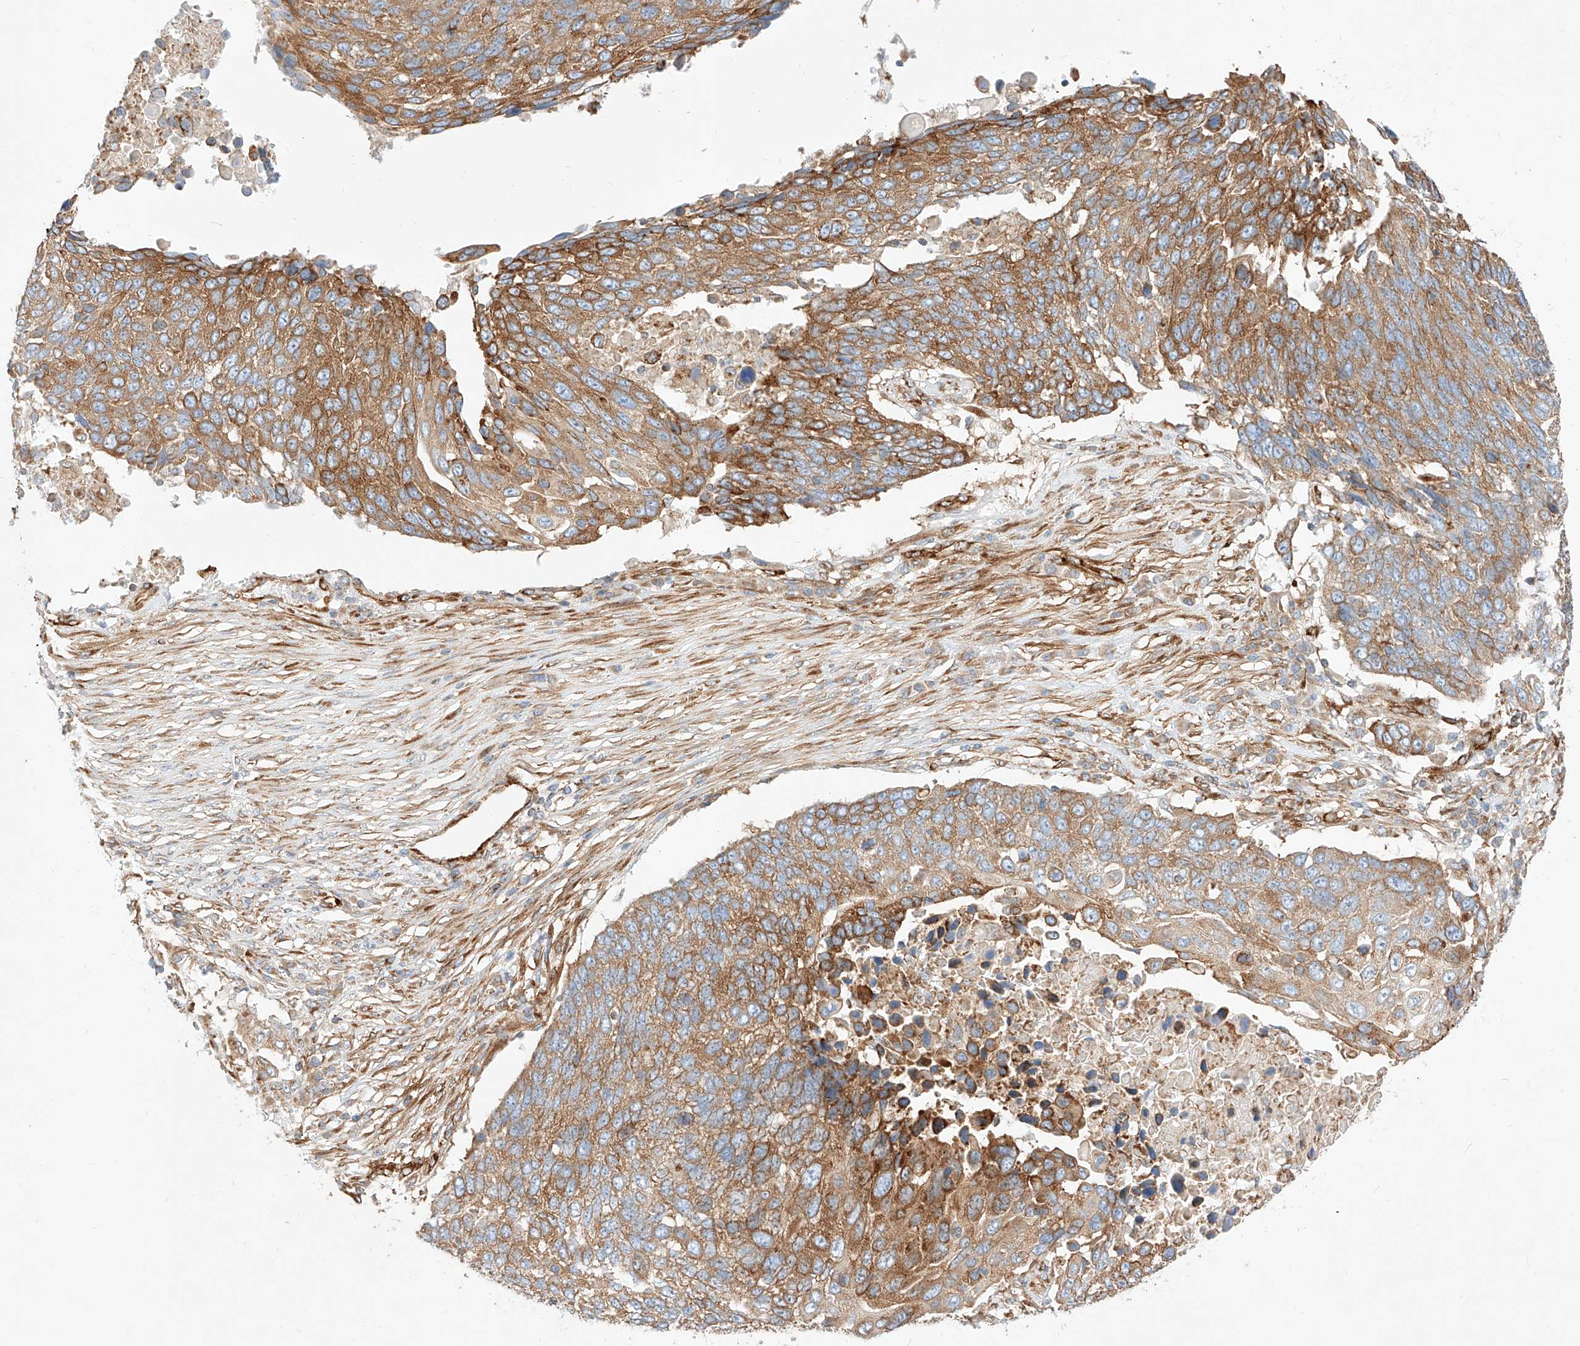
{"staining": {"intensity": "moderate", "quantity": ">75%", "location": "cytoplasmic/membranous"}, "tissue": "lung cancer", "cell_type": "Tumor cells", "image_type": "cancer", "snomed": [{"axis": "morphology", "description": "Squamous cell carcinoma, NOS"}, {"axis": "topography", "description": "Lung"}], "caption": "A brown stain shows moderate cytoplasmic/membranous staining of a protein in lung squamous cell carcinoma tumor cells.", "gene": "CSGALNACT2", "patient": {"sex": "male", "age": 66}}